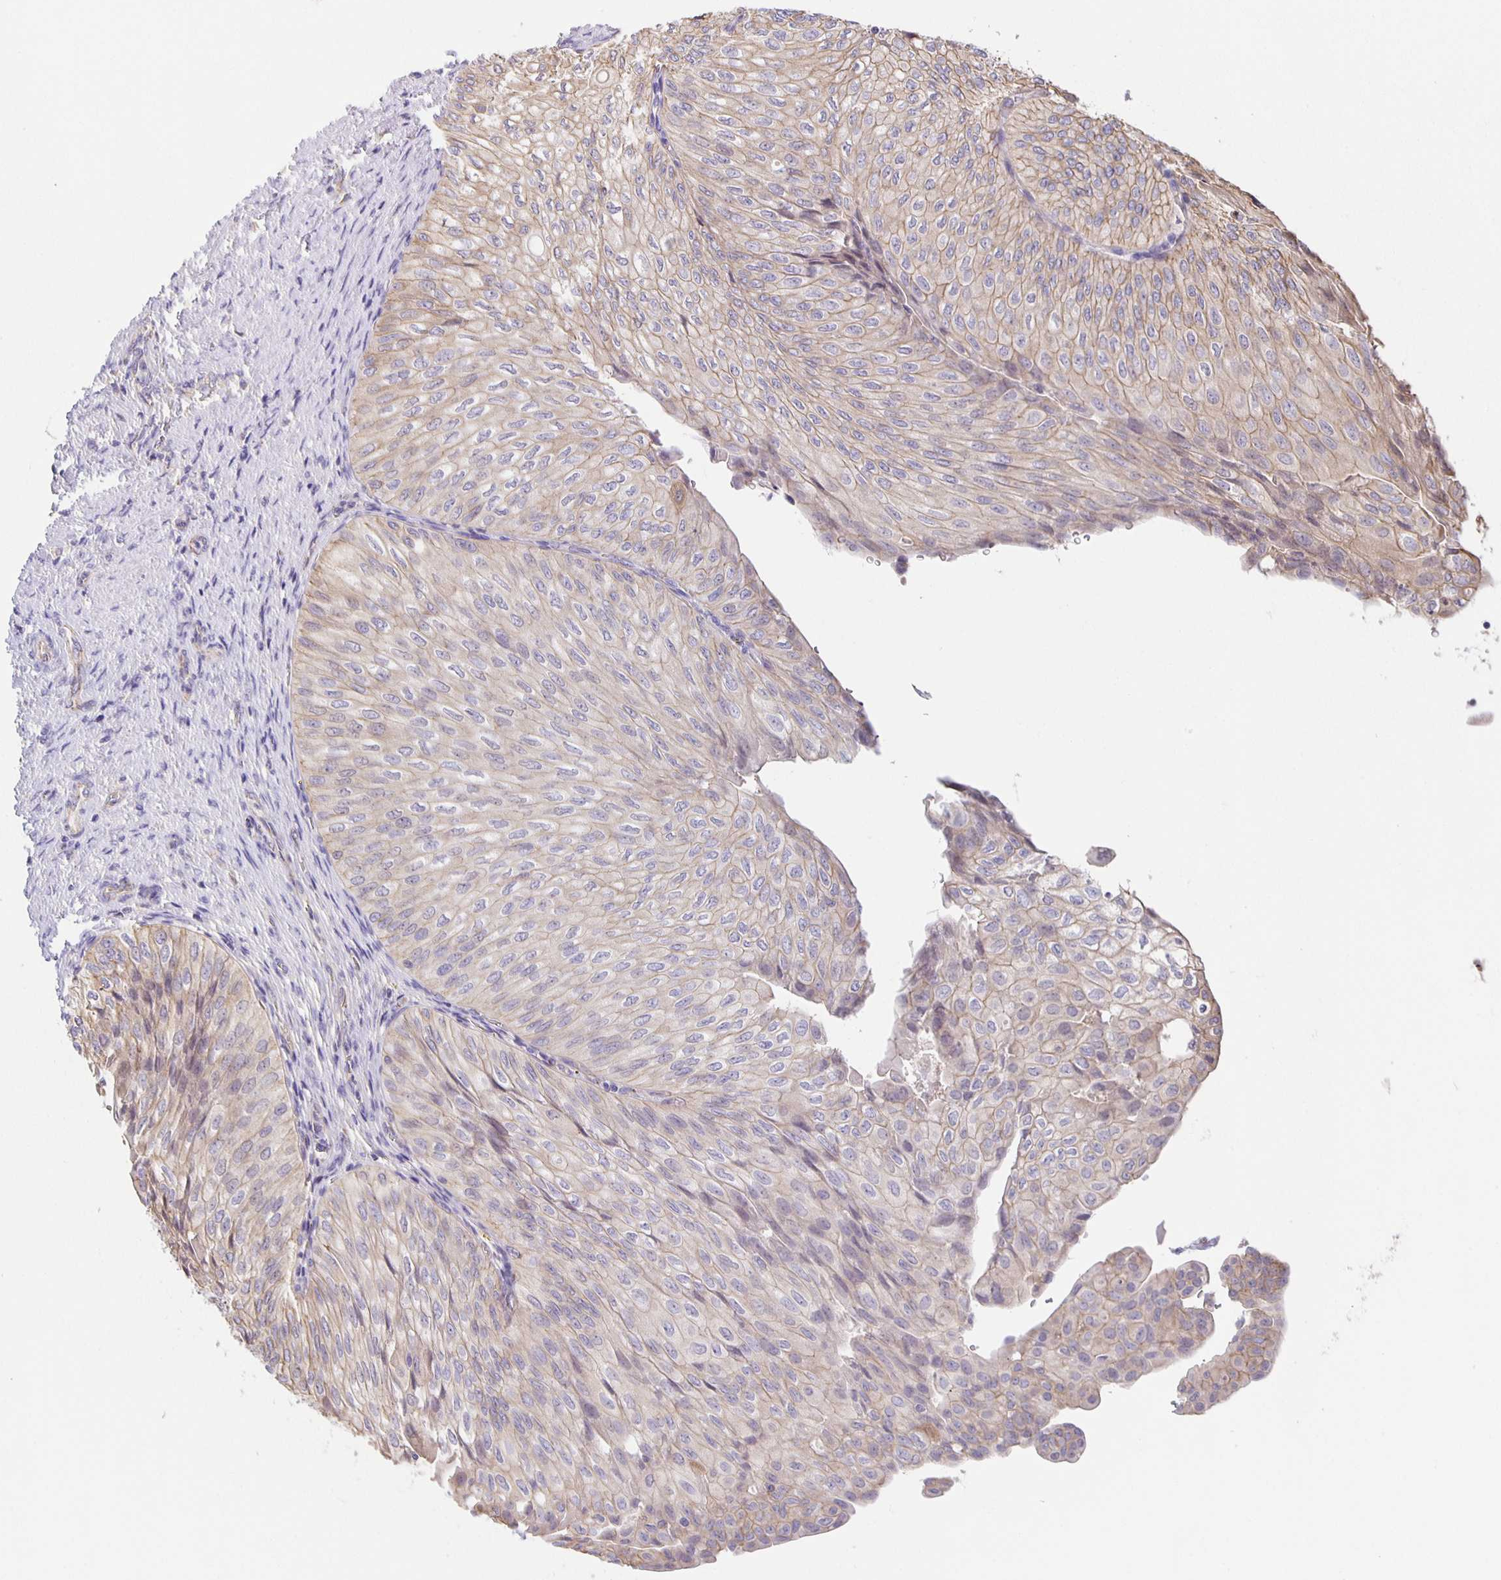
{"staining": {"intensity": "weak", "quantity": "25%-75%", "location": "cytoplasmic/membranous"}, "tissue": "urothelial cancer", "cell_type": "Tumor cells", "image_type": "cancer", "snomed": [{"axis": "morphology", "description": "Urothelial carcinoma, NOS"}, {"axis": "topography", "description": "Urinary bladder"}], "caption": "Immunohistochemical staining of human urothelial cancer demonstrates low levels of weak cytoplasmic/membranous staining in about 25%-75% of tumor cells.", "gene": "JMJD4", "patient": {"sex": "male", "age": 62}}